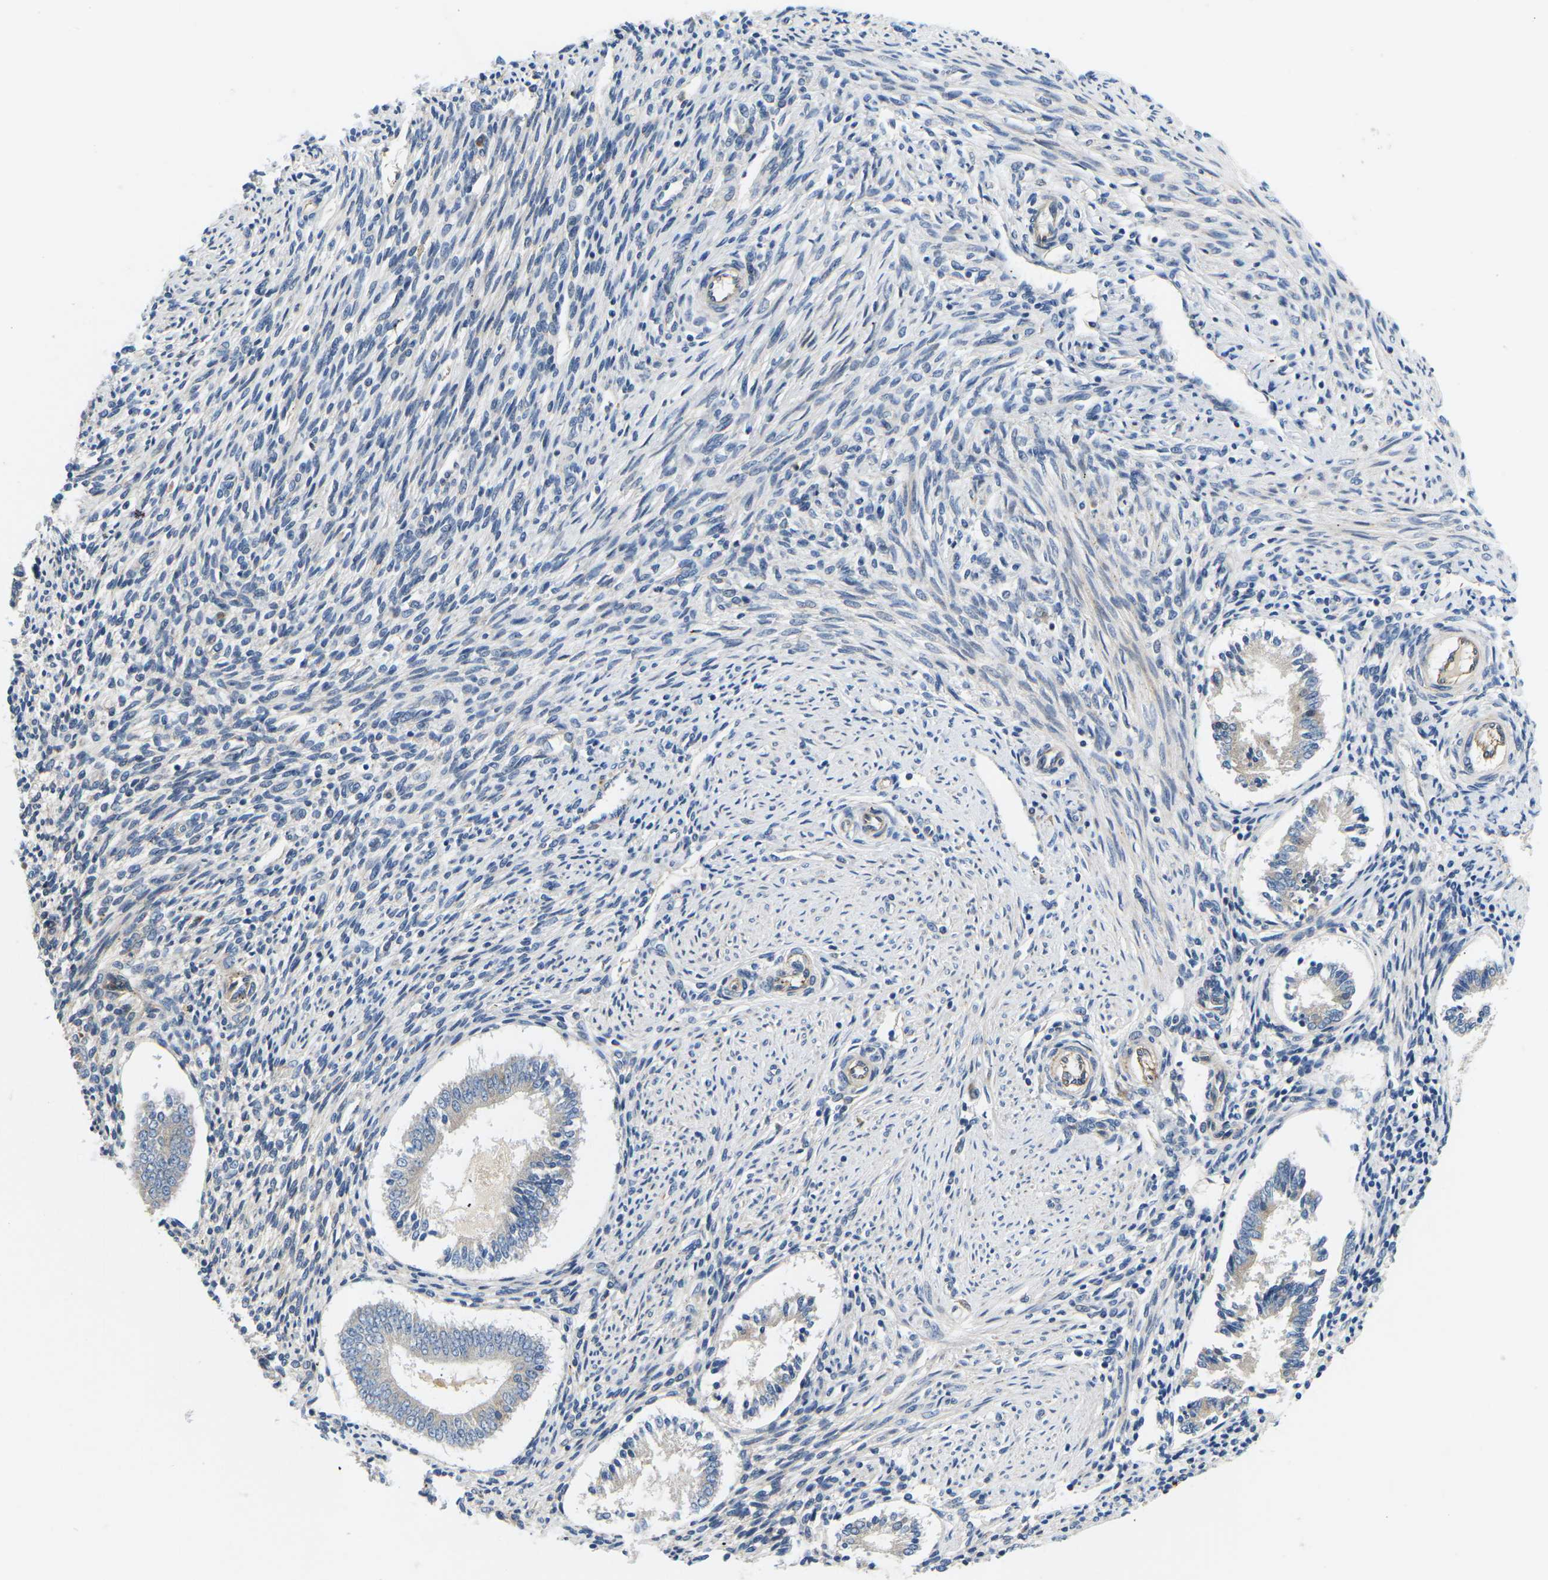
{"staining": {"intensity": "negative", "quantity": "none", "location": "none"}, "tissue": "endometrium", "cell_type": "Cells in endometrial stroma", "image_type": "normal", "snomed": [{"axis": "morphology", "description": "Normal tissue, NOS"}, {"axis": "topography", "description": "Endometrium"}], "caption": "A high-resolution photomicrograph shows immunohistochemistry staining of normal endometrium, which exhibits no significant positivity in cells in endometrial stroma. Nuclei are stained in blue.", "gene": "ERBB4", "patient": {"sex": "female", "age": 42}}